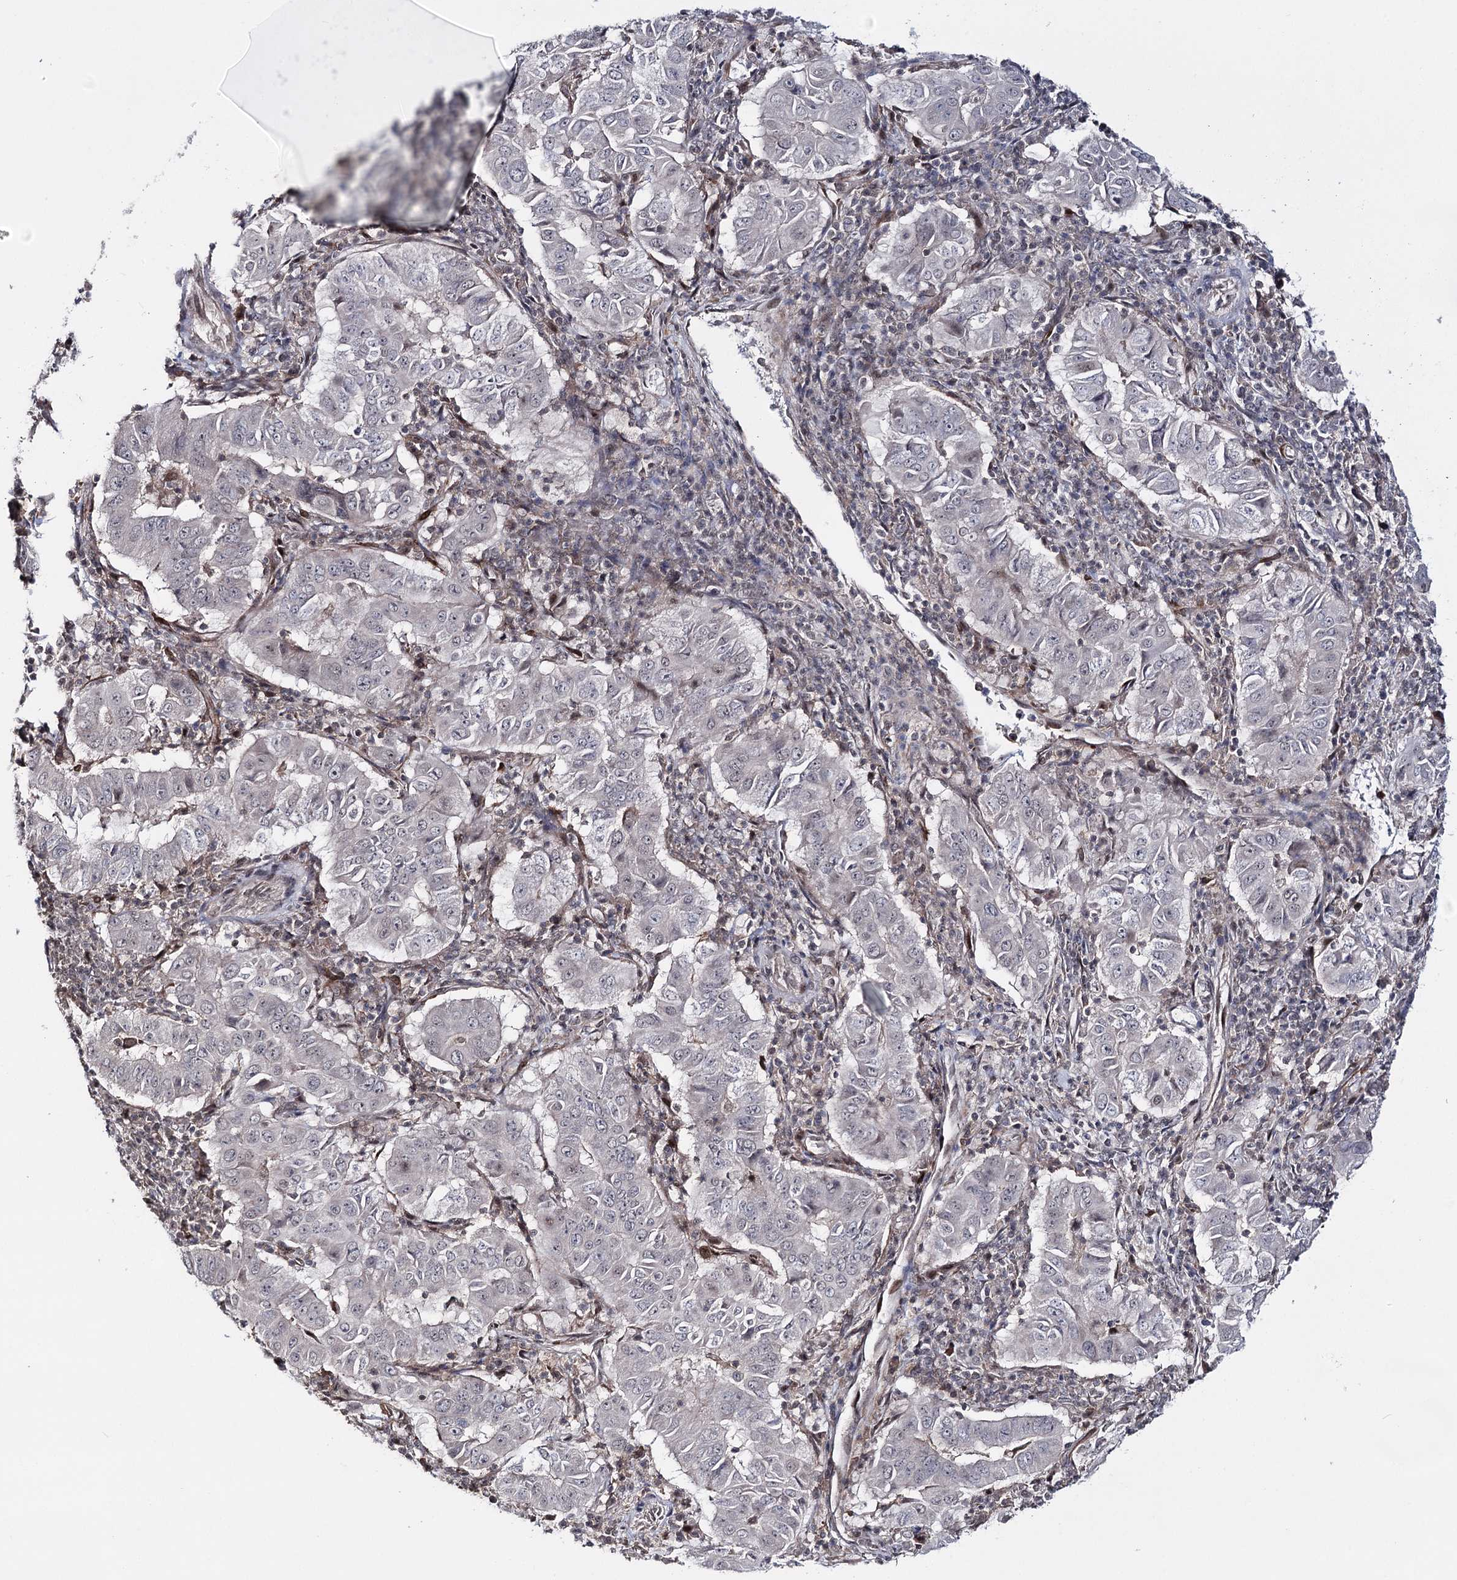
{"staining": {"intensity": "negative", "quantity": "none", "location": "none"}, "tissue": "pancreatic cancer", "cell_type": "Tumor cells", "image_type": "cancer", "snomed": [{"axis": "morphology", "description": "Adenocarcinoma, NOS"}, {"axis": "topography", "description": "Pancreas"}], "caption": "Adenocarcinoma (pancreatic) was stained to show a protein in brown. There is no significant staining in tumor cells.", "gene": "HSD11B2", "patient": {"sex": "male", "age": 63}}